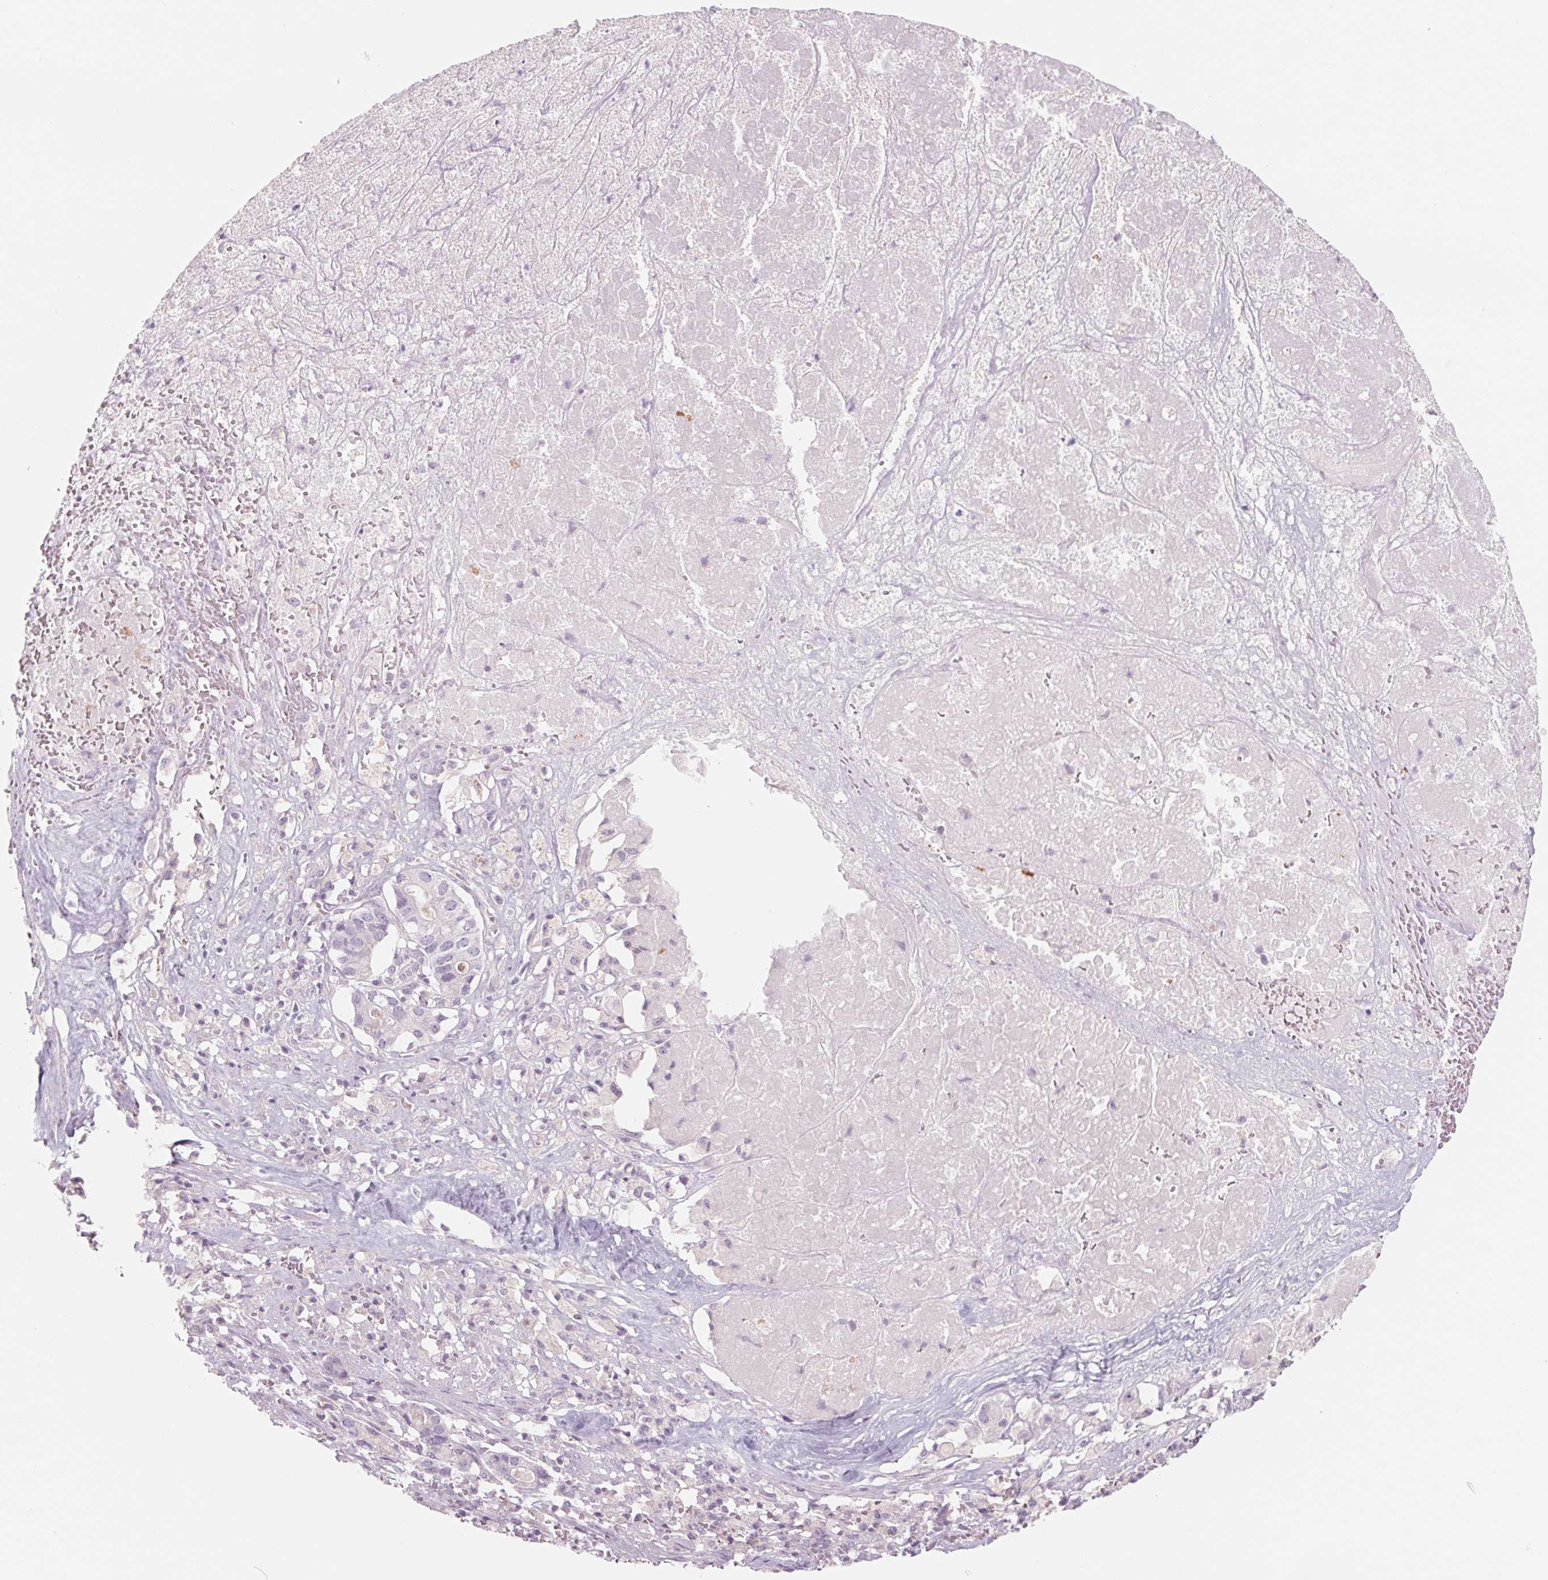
{"staining": {"intensity": "negative", "quantity": "none", "location": "none"}, "tissue": "pancreatic cancer", "cell_type": "Tumor cells", "image_type": "cancer", "snomed": [{"axis": "morphology", "description": "Adenocarcinoma, NOS"}, {"axis": "topography", "description": "Pancreas"}], "caption": "IHC of pancreatic cancer (adenocarcinoma) shows no expression in tumor cells. The staining is performed using DAB (3,3'-diaminobenzidine) brown chromogen with nuclei counter-stained in using hematoxylin.", "gene": "POU1F1", "patient": {"sex": "male", "age": 50}}